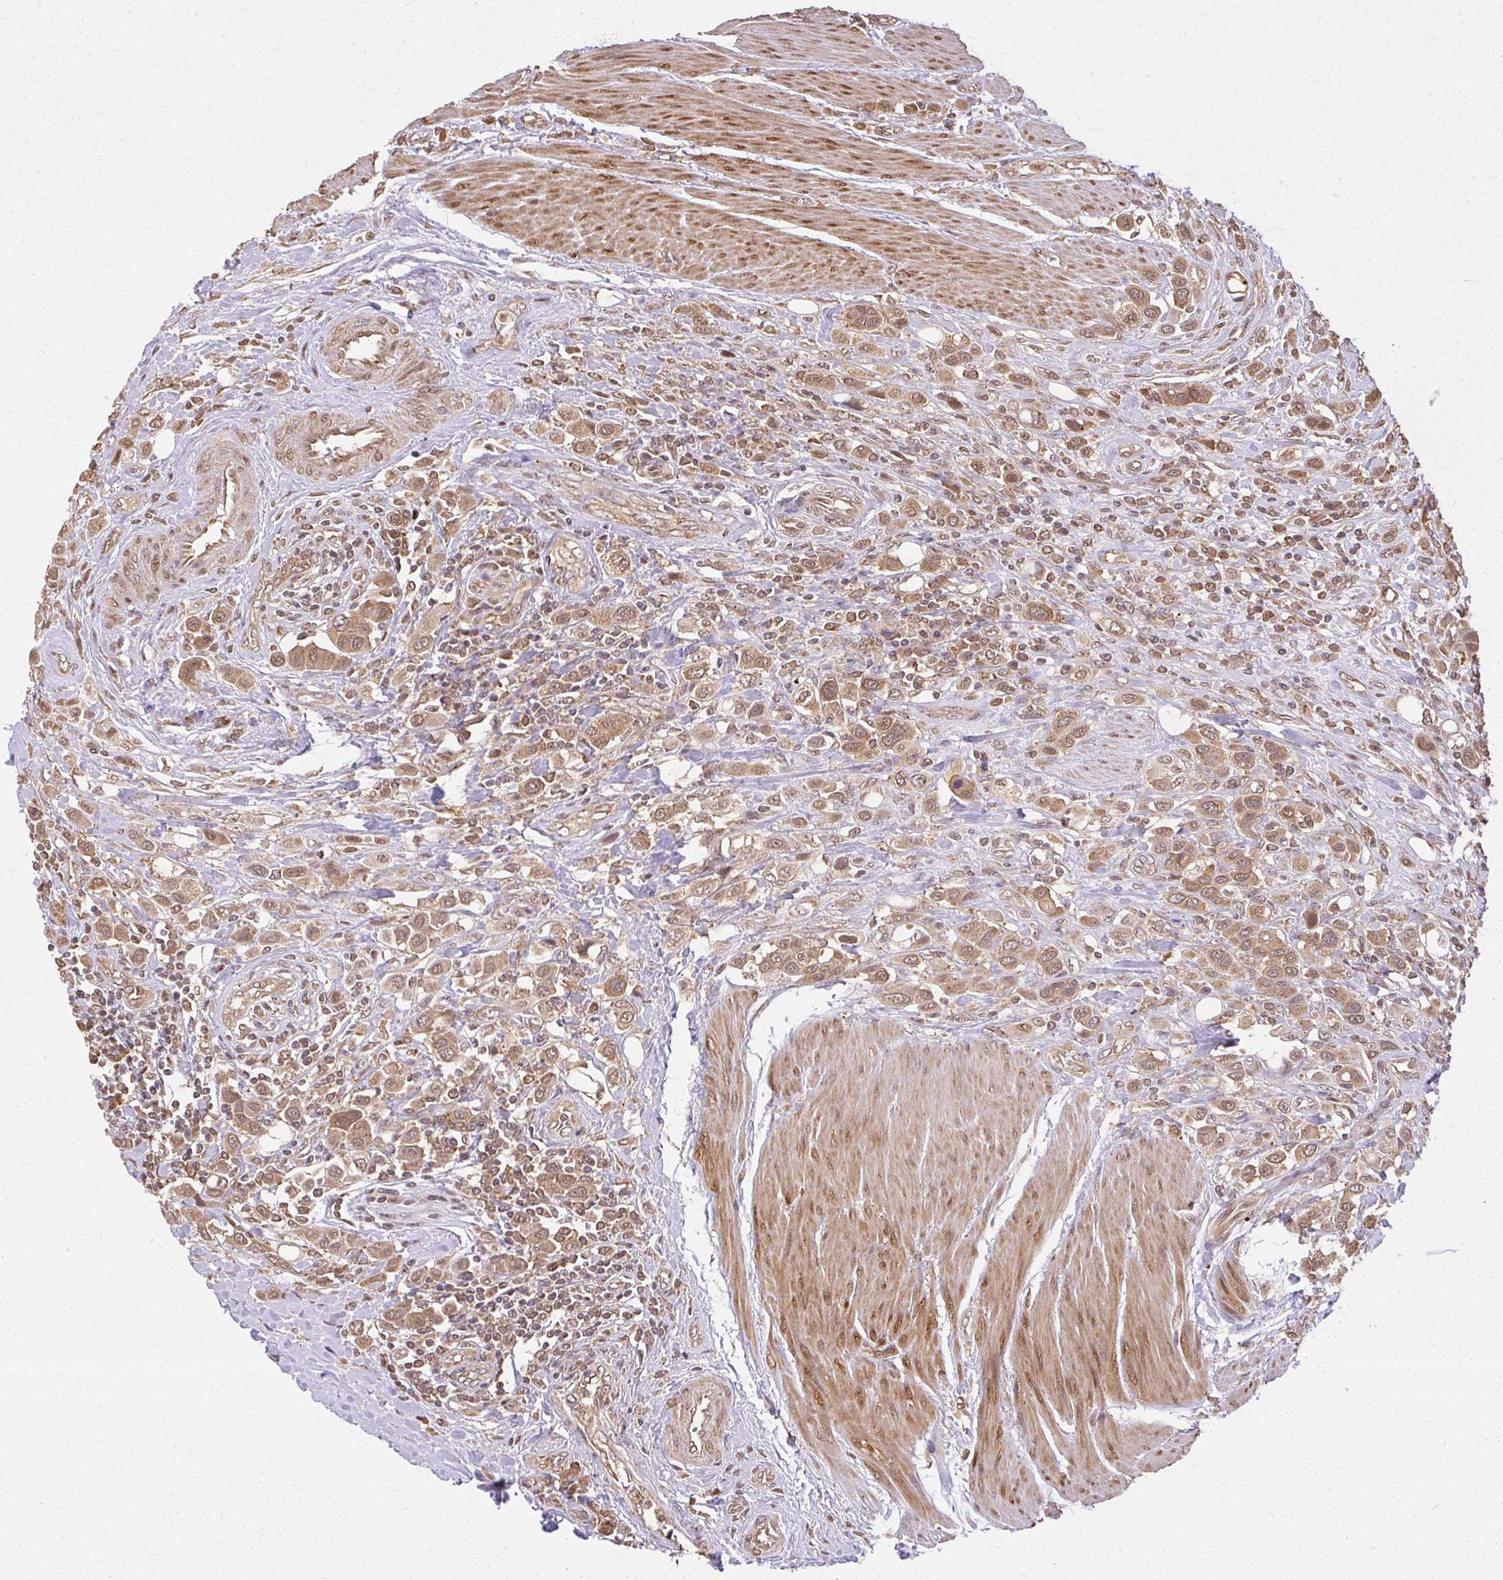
{"staining": {"intensity": "moderate", "quantity": ">75%", "location": "cytoplasmic/membranous,nuclear"}, "tissue": "urothelial cancer", "cell_type": "Tumor cells", "image_type": "cancer", "snomed": [{"axis": "morphology", "description": "Urothelial carcinoma, High grade"}, {"axis": "topography", "description": "Urinary bladder"}], "caption": "IHC (DAB) staining of urothelial cancer shows moderate cytoplasmic/membranous and nuclear protein staining in about >75% of tumor cells. IHC stains the protein in brown and the nuclei are stained blue.", "gene": "LARS2", "patient": {"sex": "male", "age": 50}}